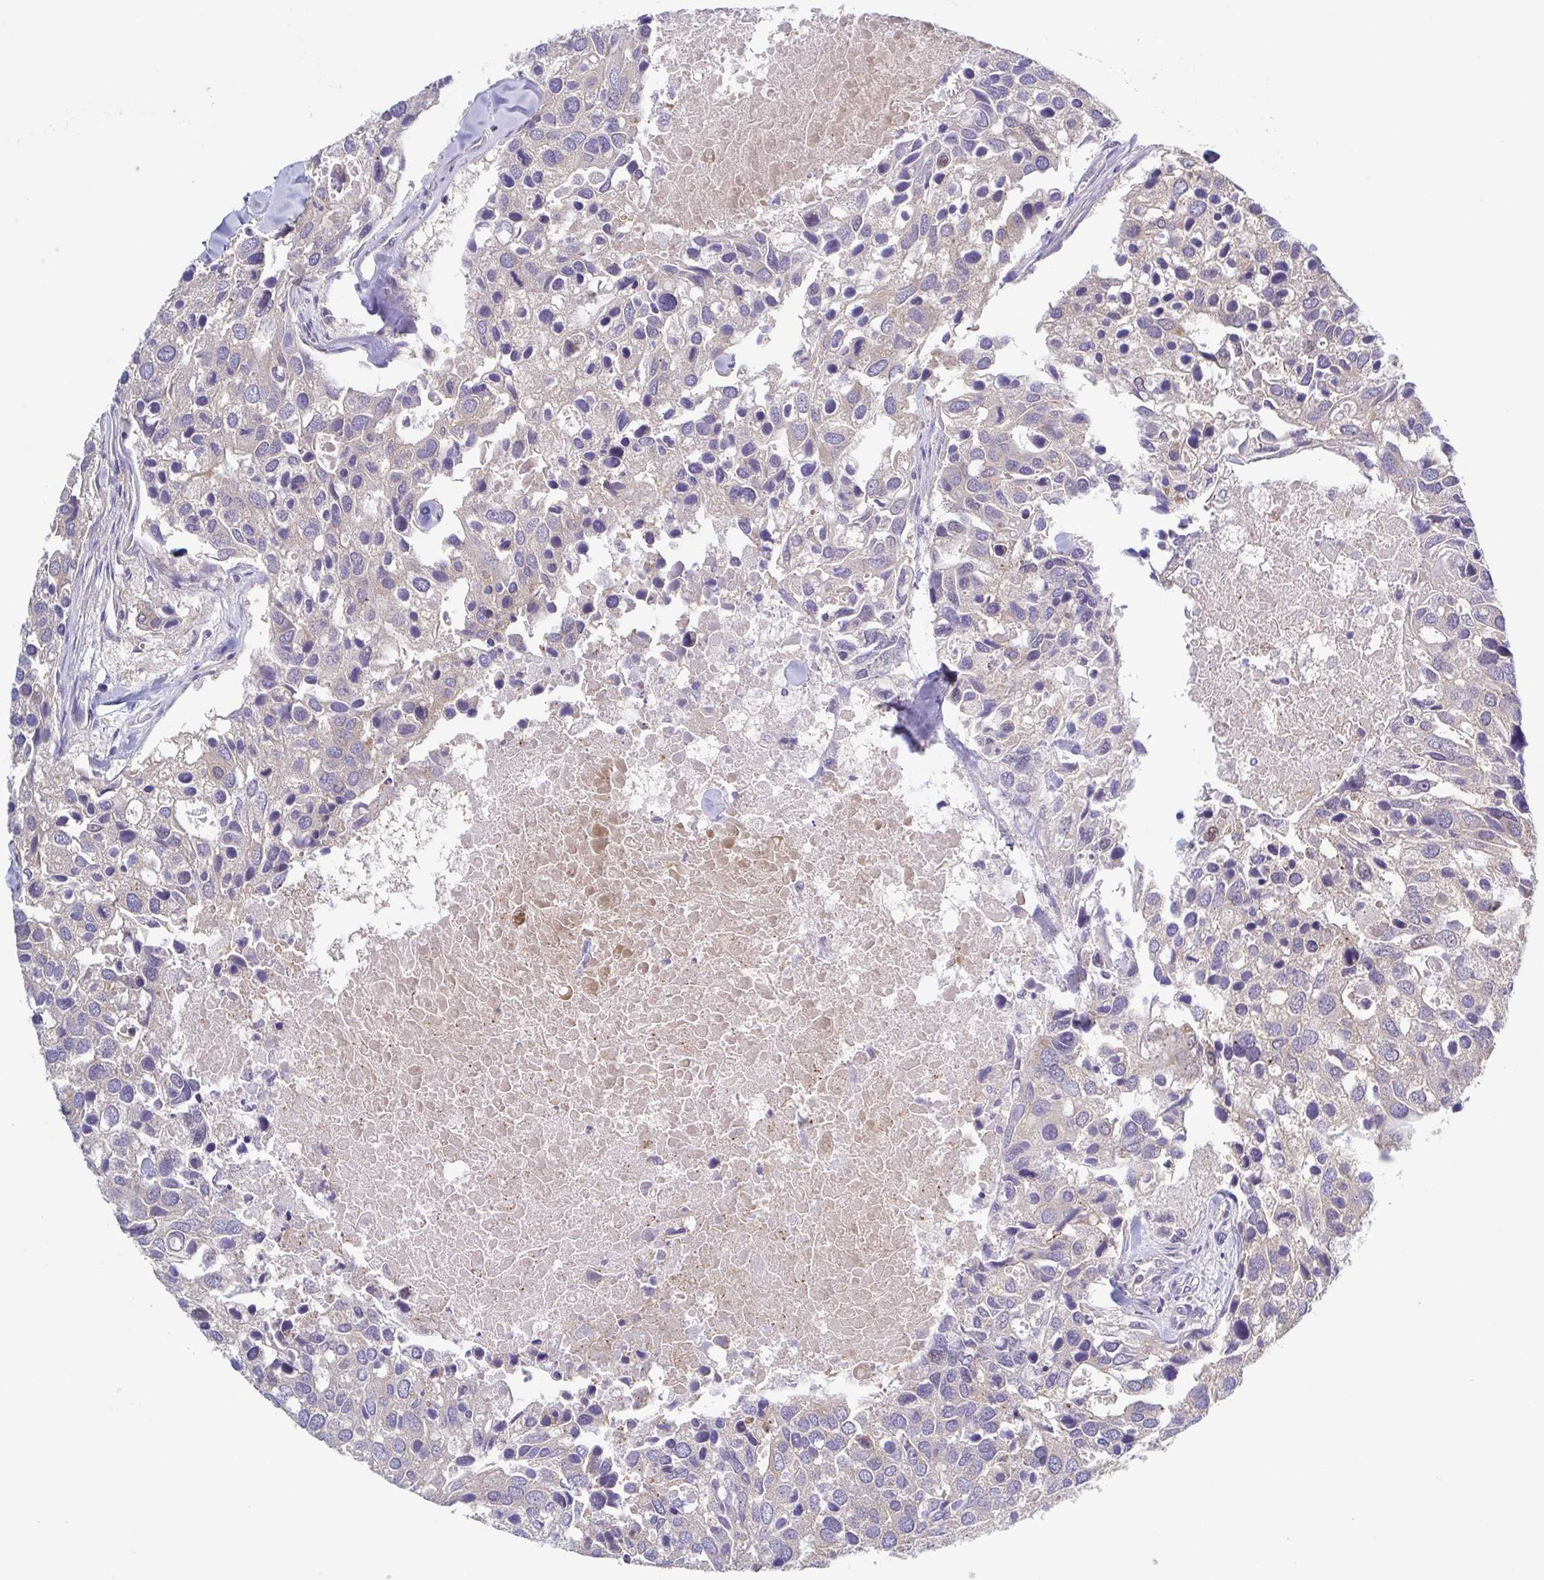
{"staining": {"intensity": "negative", "quantity": "none", "location": "none"}, "tissue": "breast cancer", "cell_type": "Tumor cells", "image_type": "cancer", "snomed": [{"axis": "morphology", "description": "Duct carcinoma"}, {"axis": "topography", "description": "Breast"}], "caption": "DAB (3,3'-diaminobenzidine) immunohistochemical staining of human invasive ductal carcinoma (breast) shows no significant staining in tumor cells.", "gene": "UBE2Q1", "patient": {"sex": "female", "age": 83}}